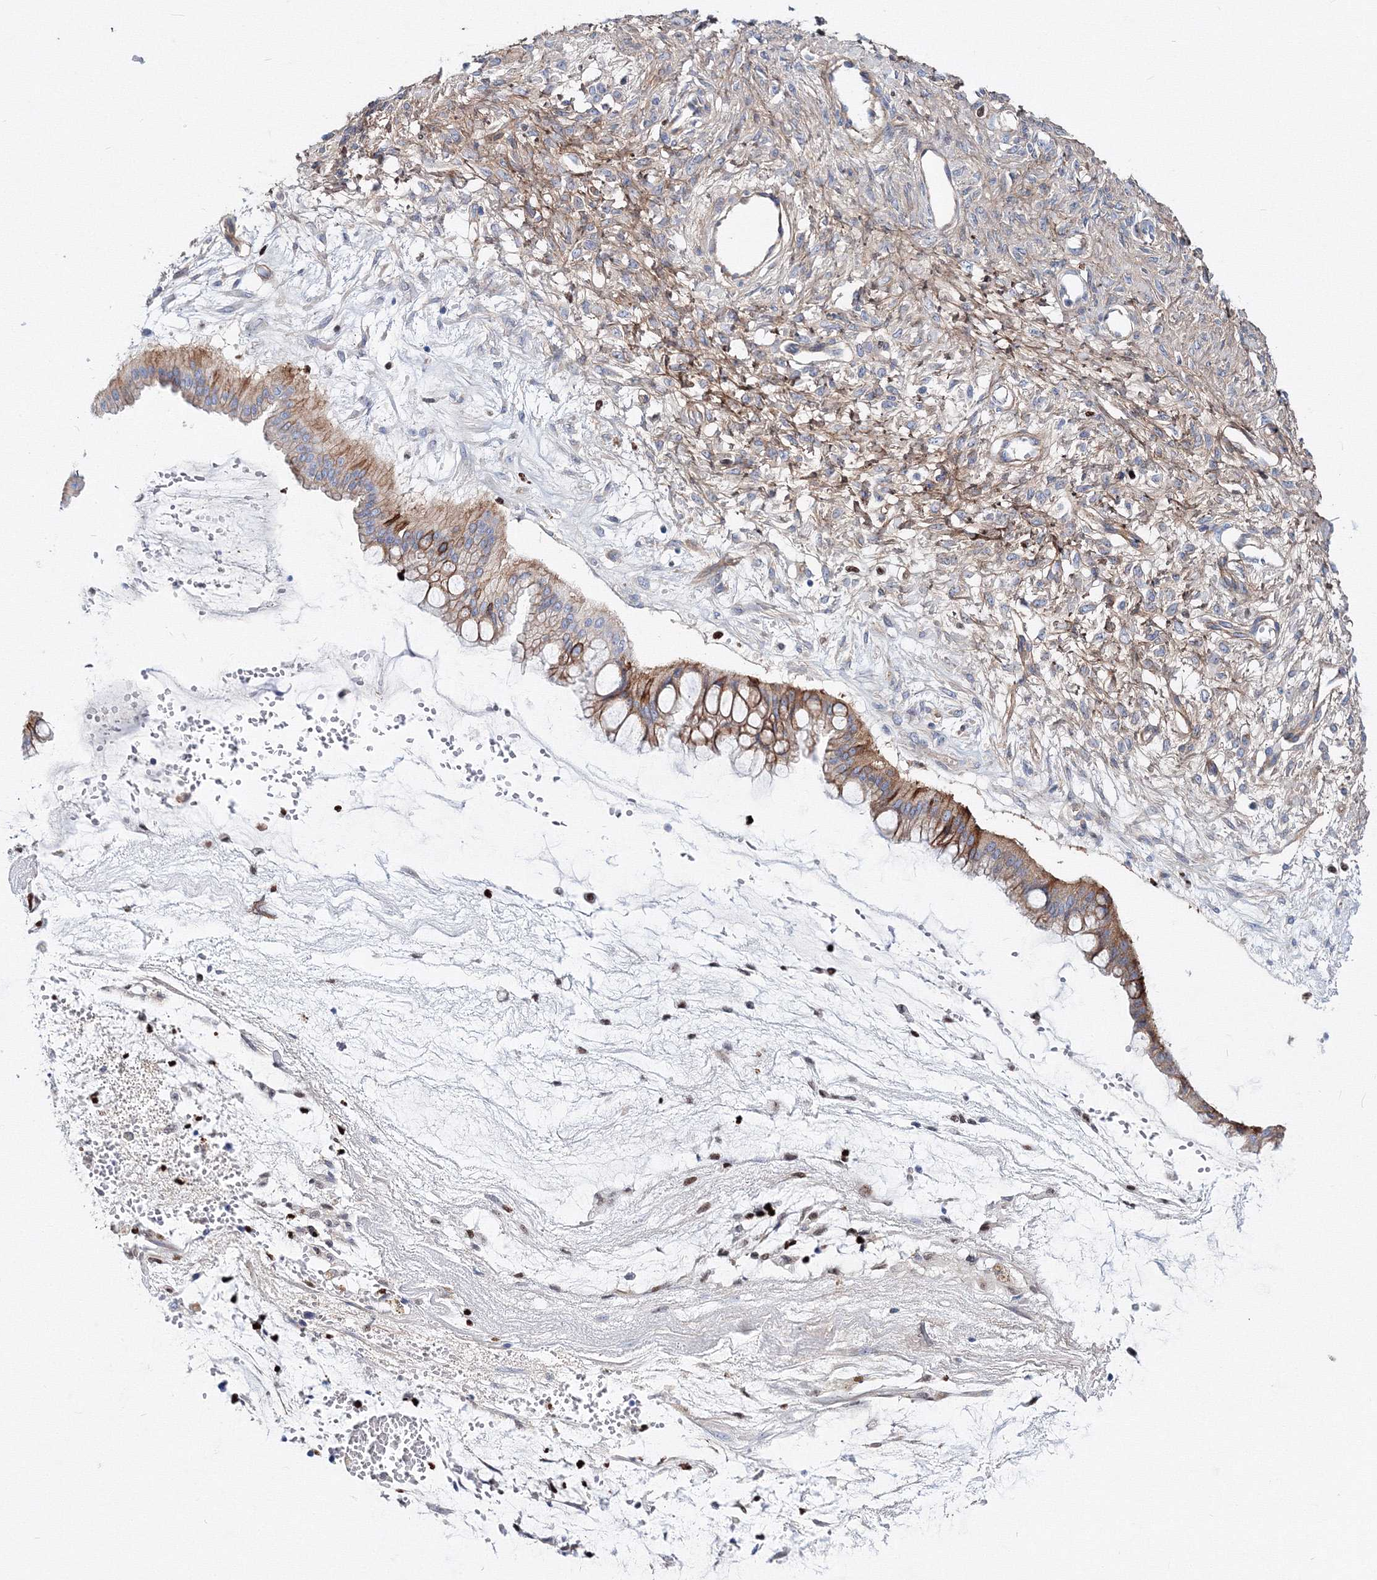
{"staining": {"intensity": "moderate", "quantity": ">75%", "location": "cytoplasmic/membranous"}, "tissue": "ovarian cancer", "cell_type": "Tumor cells", "image_type": "cancer", "snomed": [{"axis": "morphology", "description": "Cystadenocarcinoma, mucinous, NOS"}, {"axis": "topography", "description": "Ovary"}], "caption": "This micrograph reveals immunohistochemistry (IHC) staining of ovarian mucinous cystadenocarcinoma, with medium moderate cytoplasmic/membranous staining in approximately >75% of tumor cells.", "gene": "C11orf52", "patient": {"sex": "female", "age": 73}}